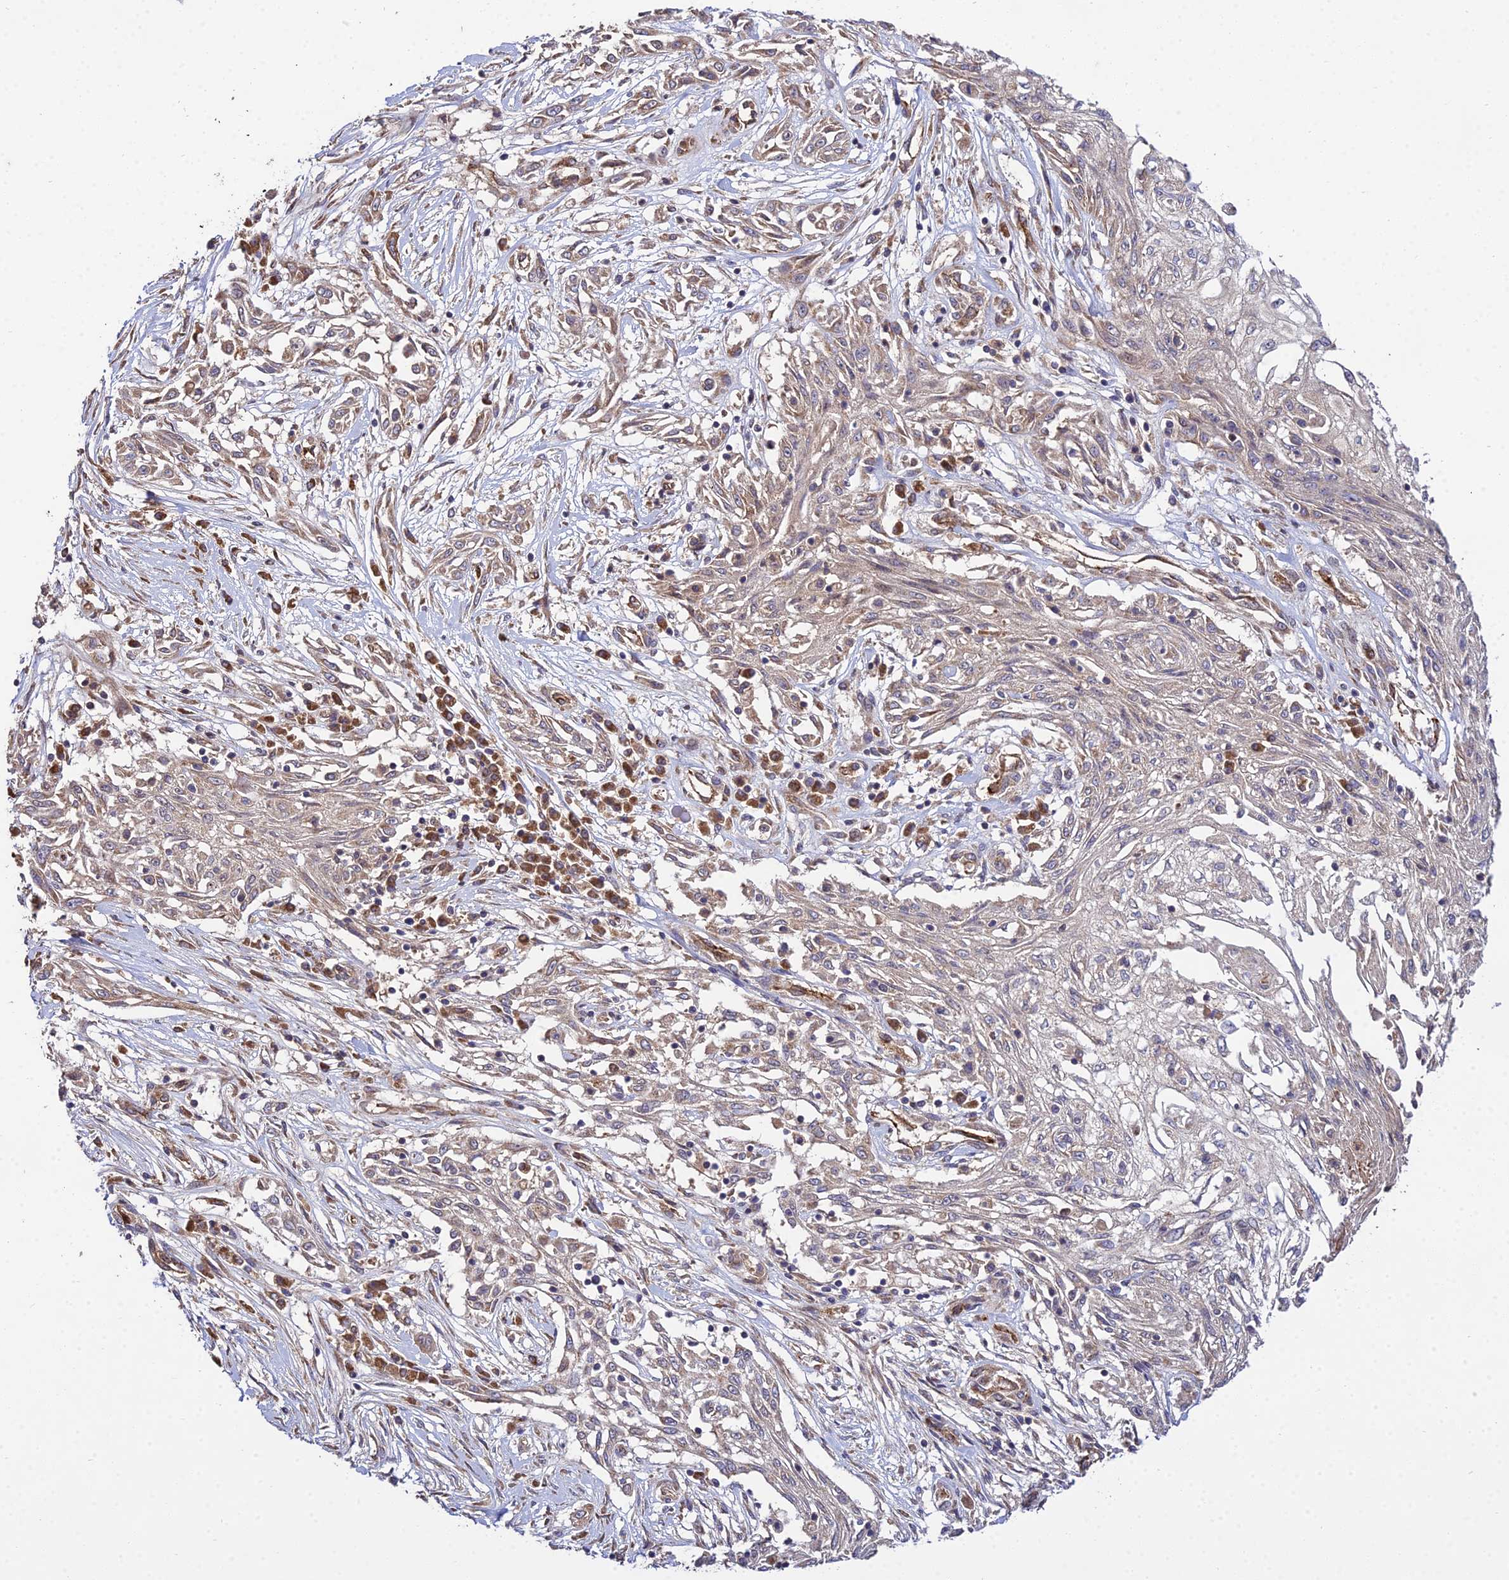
{"staining": {"intensity": "negative", "quantity": "none", "location": "none"}, "tissue": "skin cancer", "cell_type": "Tumor cells", "image_type": "cancer", "snomed": [{"axis": "morphology", "description": "Squamous cell carcinoma, NOS"}, {"axis": "morphology", "description": "Squamous cell carcinoma, metastatic, NOS"}, {"axis": "topography", "description": "Skin"}, {"axis": "topography", "description": "Lymph node"}], "caption": "Histopathology image shows no protein positivity in tumor cells of skin cancer (metastatic squamous cell carcinoma) tissue.", "gene": "GRTP1", "patient": {"sex": "male", "age": 75}}